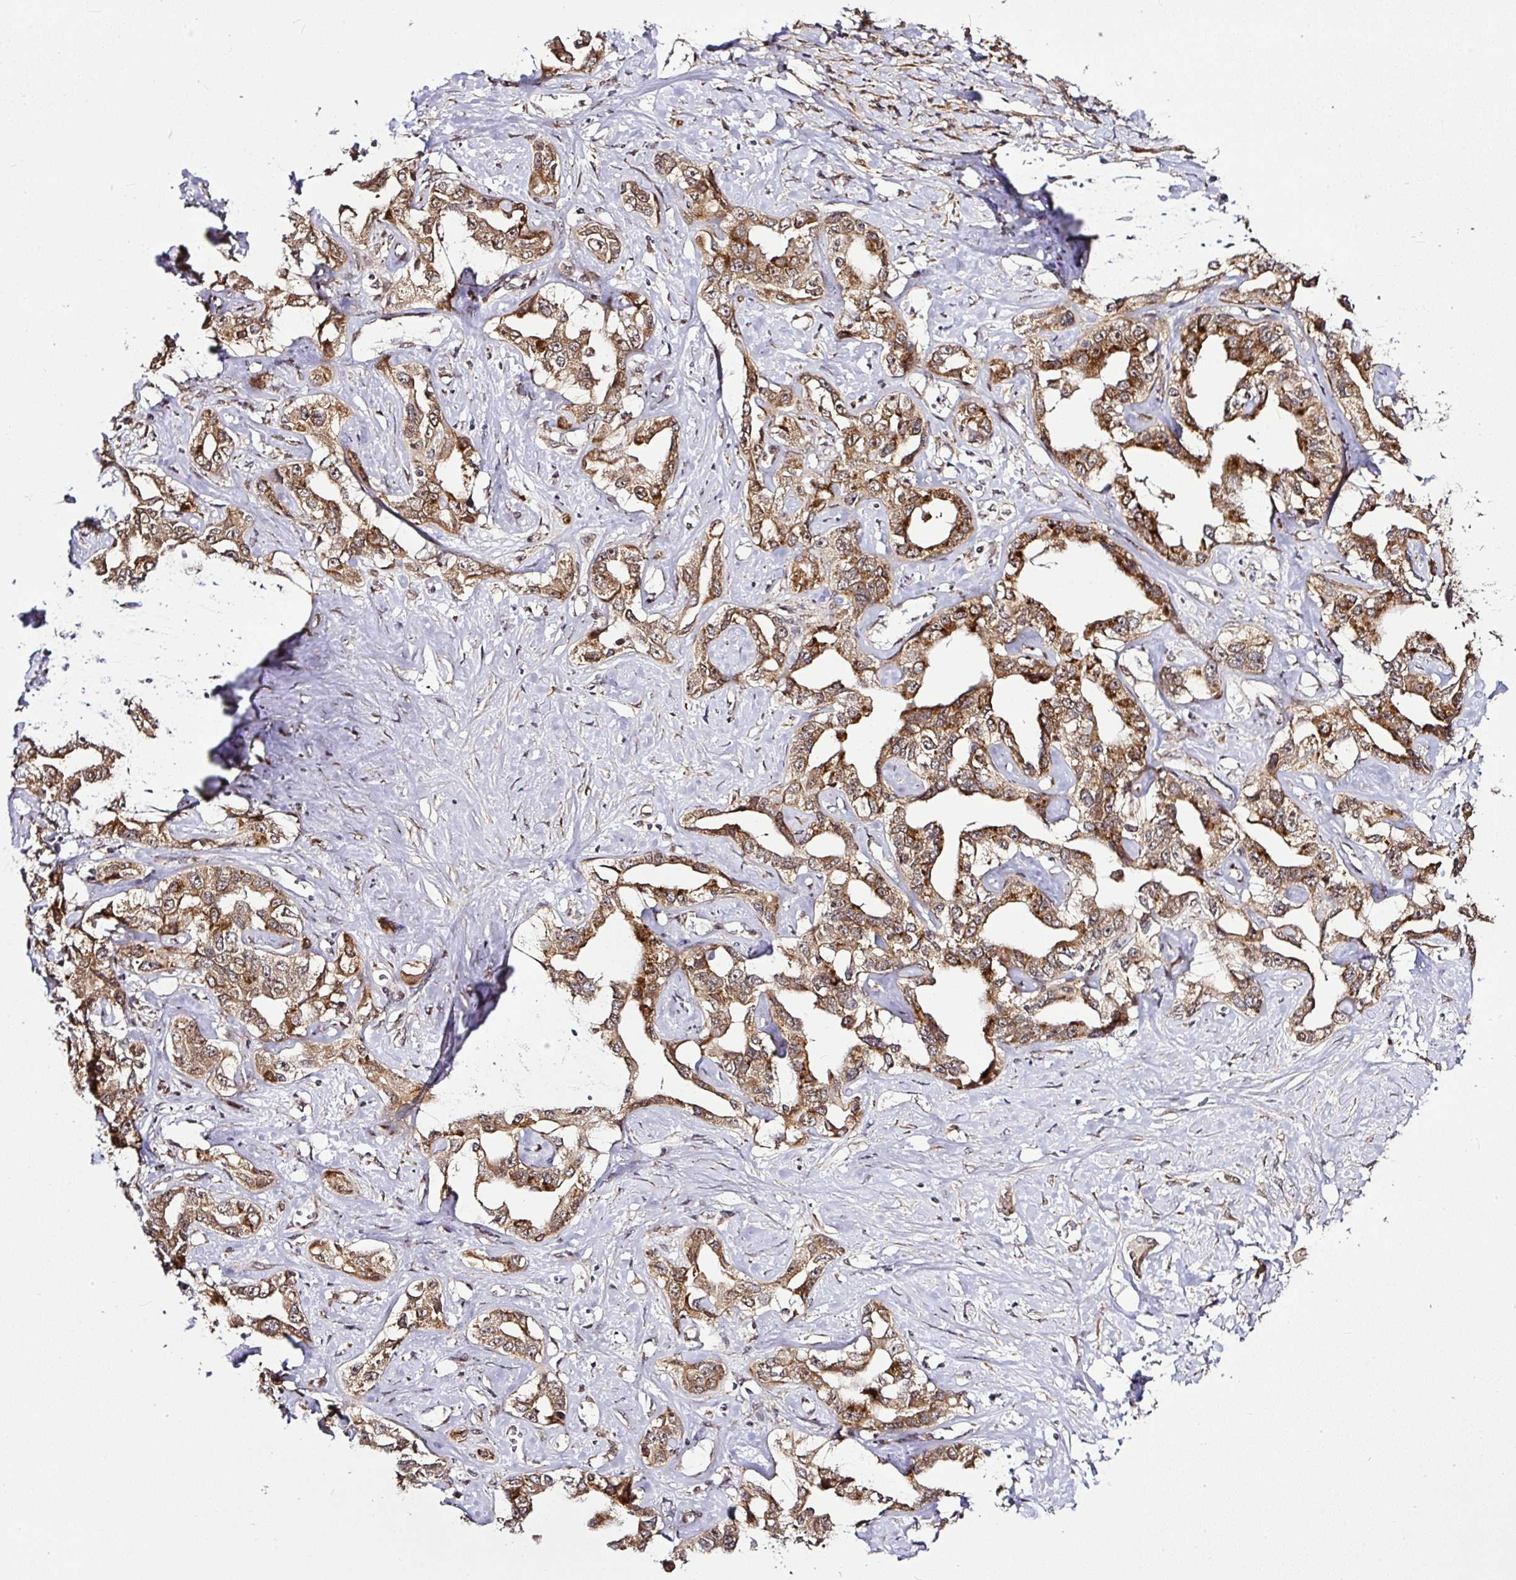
{"staining": {"intensity": "moderate", "quantity": ">75%", "location": "cytoplasmic/membranous"}, "tissue": "liver cancer", "cell_type": "Tumor cells", "image_type": "cancer", "snomed": [{"axis": "morphology", "description": "Cholangiocarcinoma"}, {"axis": "topography", "description": "Liver"}], "caption": "An immunohistochemistry (IHC) histopathology image of neoplastic tissue is shown. Protein staining in brown highlights moderate cytoplasmic/membranous positivity in cholangiocarcinoma (liver) within tumor cells.", "gene": "FAM153A", "patient": {"sex": "male", "age": 59}}